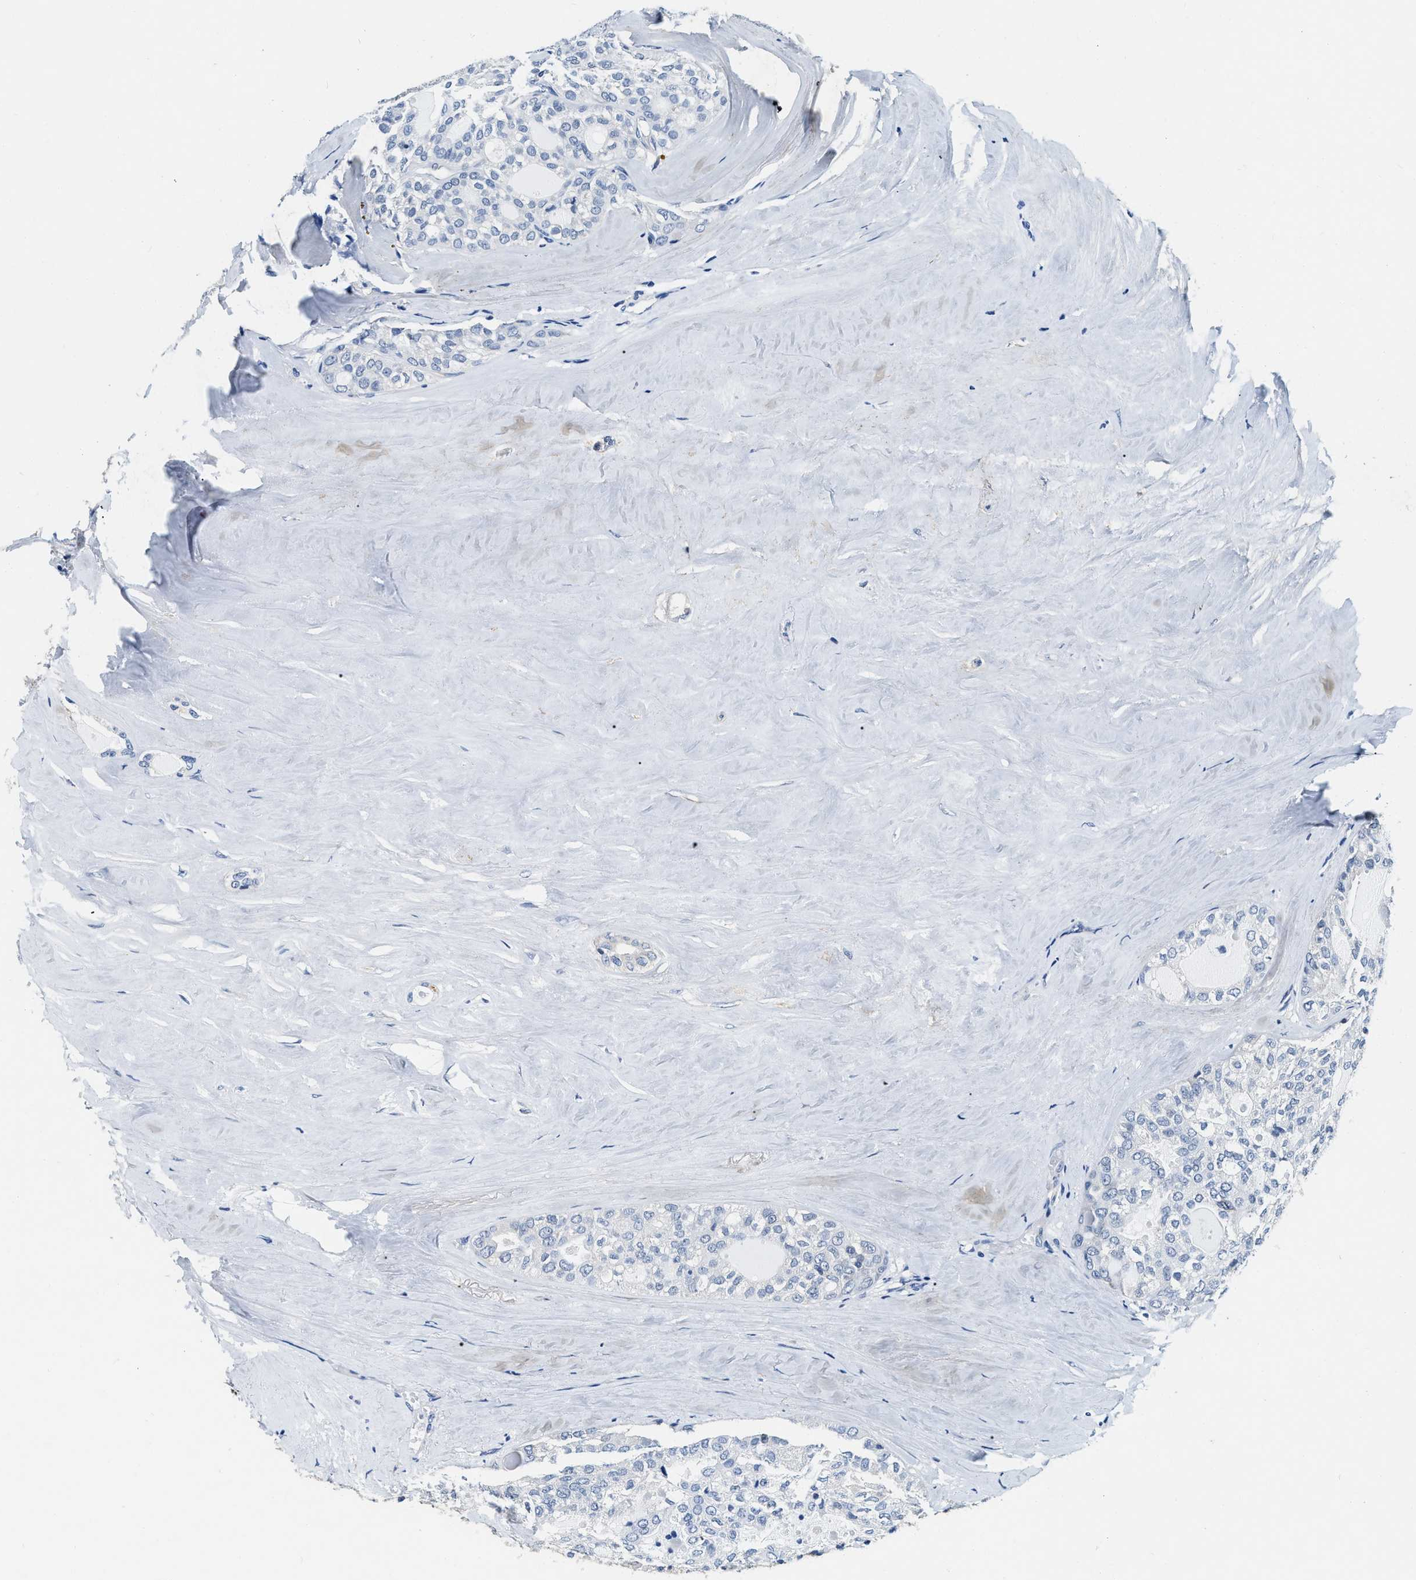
{"staining": {"intensity": "negative", "quantity": "none", "location": "none"}, "tissue": "thyroid cancer", "cell_type": "Tumor cells", "image_type": "cancer", "snomed": [{"axis": "morphology", "description": "Follicular adenoma carcinoma, NOS"}, {"axis": "topography", "description": "Thyroid gland"}], "caption": "The image shows no significant positivity in tumor cells of thyroid follicular adenoma carcinoma.", "gene": "EIF2AK2", "patient": {"sex": "male", "age": 75}}